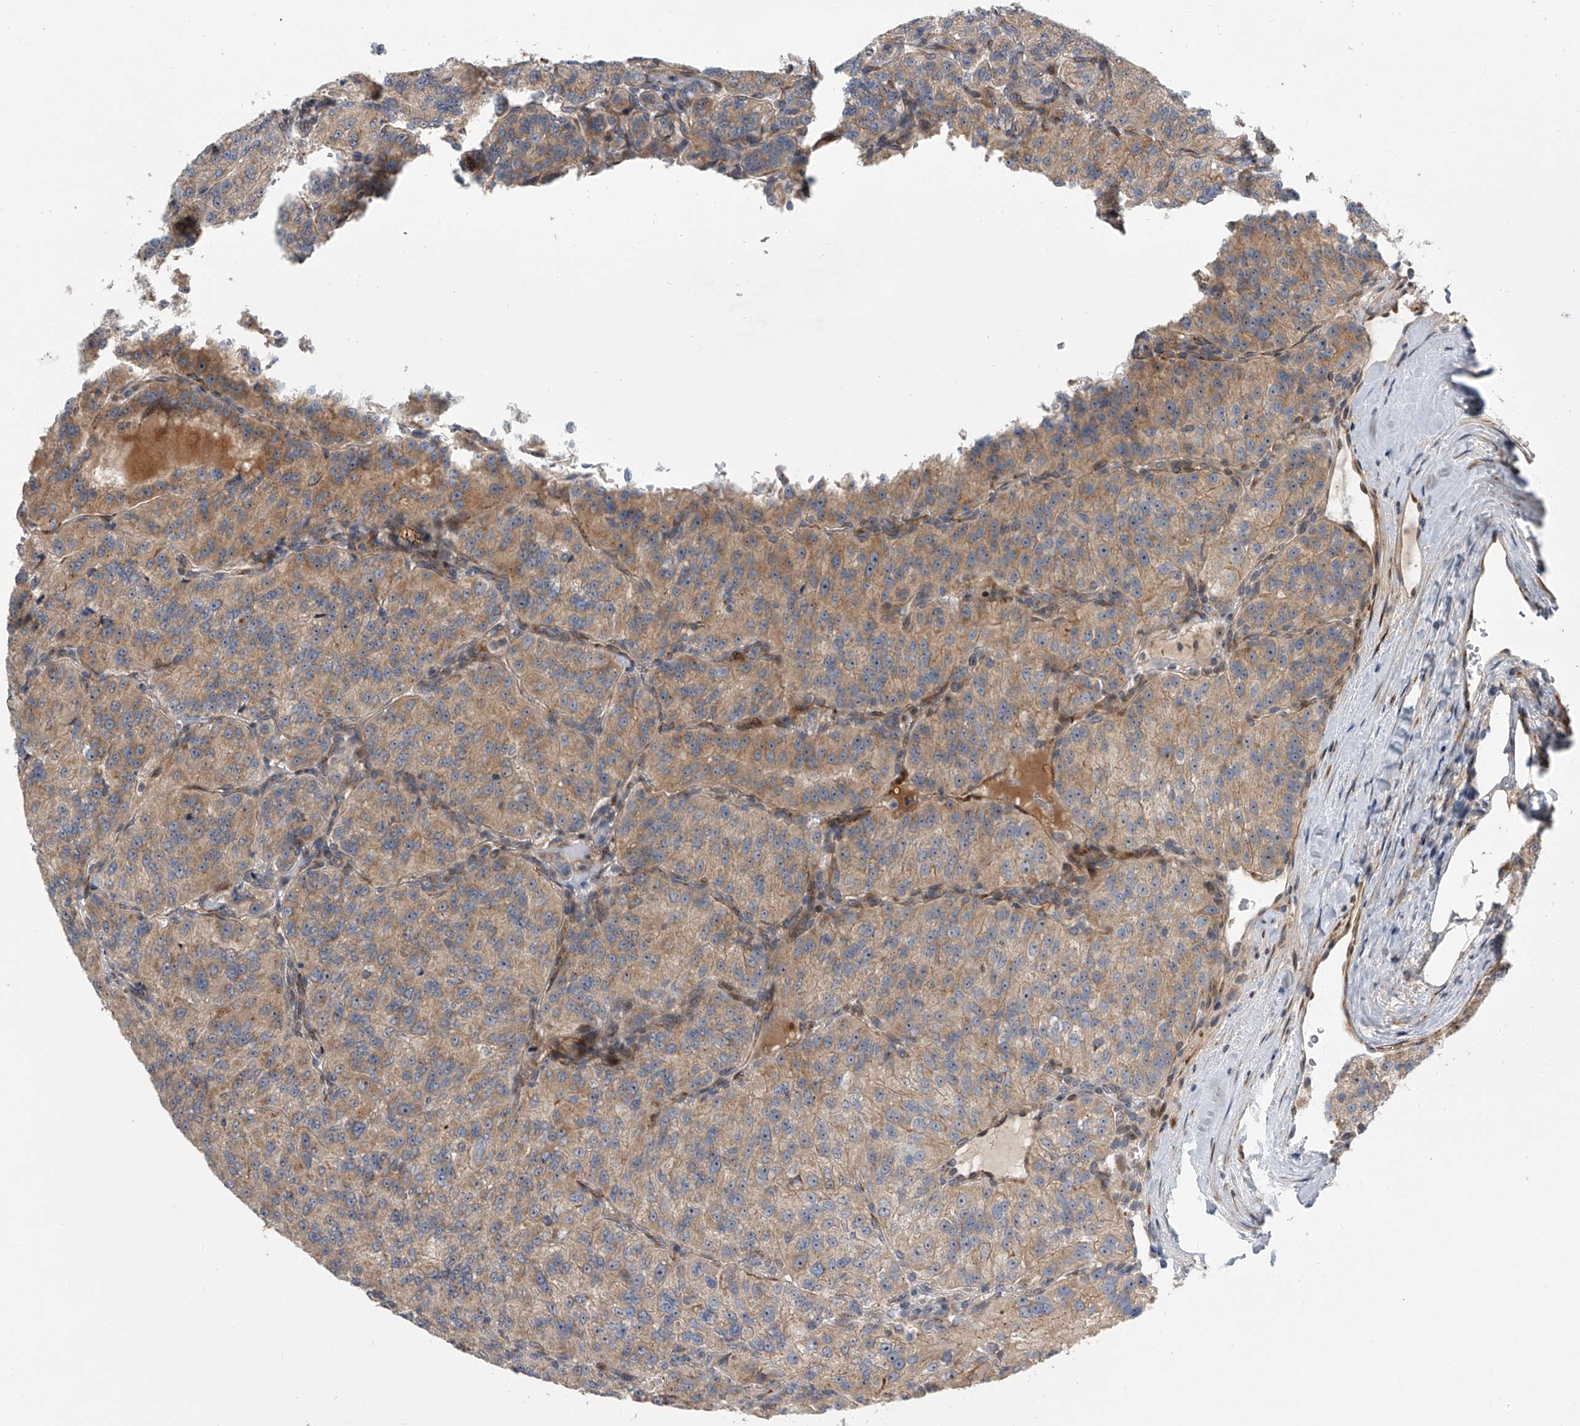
{"staining": {"intensity": "weak", "quantity": "25%-75%", "location": "cytoplasmic/membranous"}, "tissue": "renal cancer", "cell_type": "Tumor cells", "image_type": "cancer", "snomed": [{"axis": "morphology", "description": "Adenocarcinoma, NOS"}, {"axis": "topography", "description": "Kidney"}], "caption": "Human renal adenocarcinoma stained for a protein (brown) displays weak cytoplasmic/membranous positive staining in approximately 25%-75% of tumor cells.", "gene": "DLGAP2", "patient": {"sex": "female", "age": 63}}